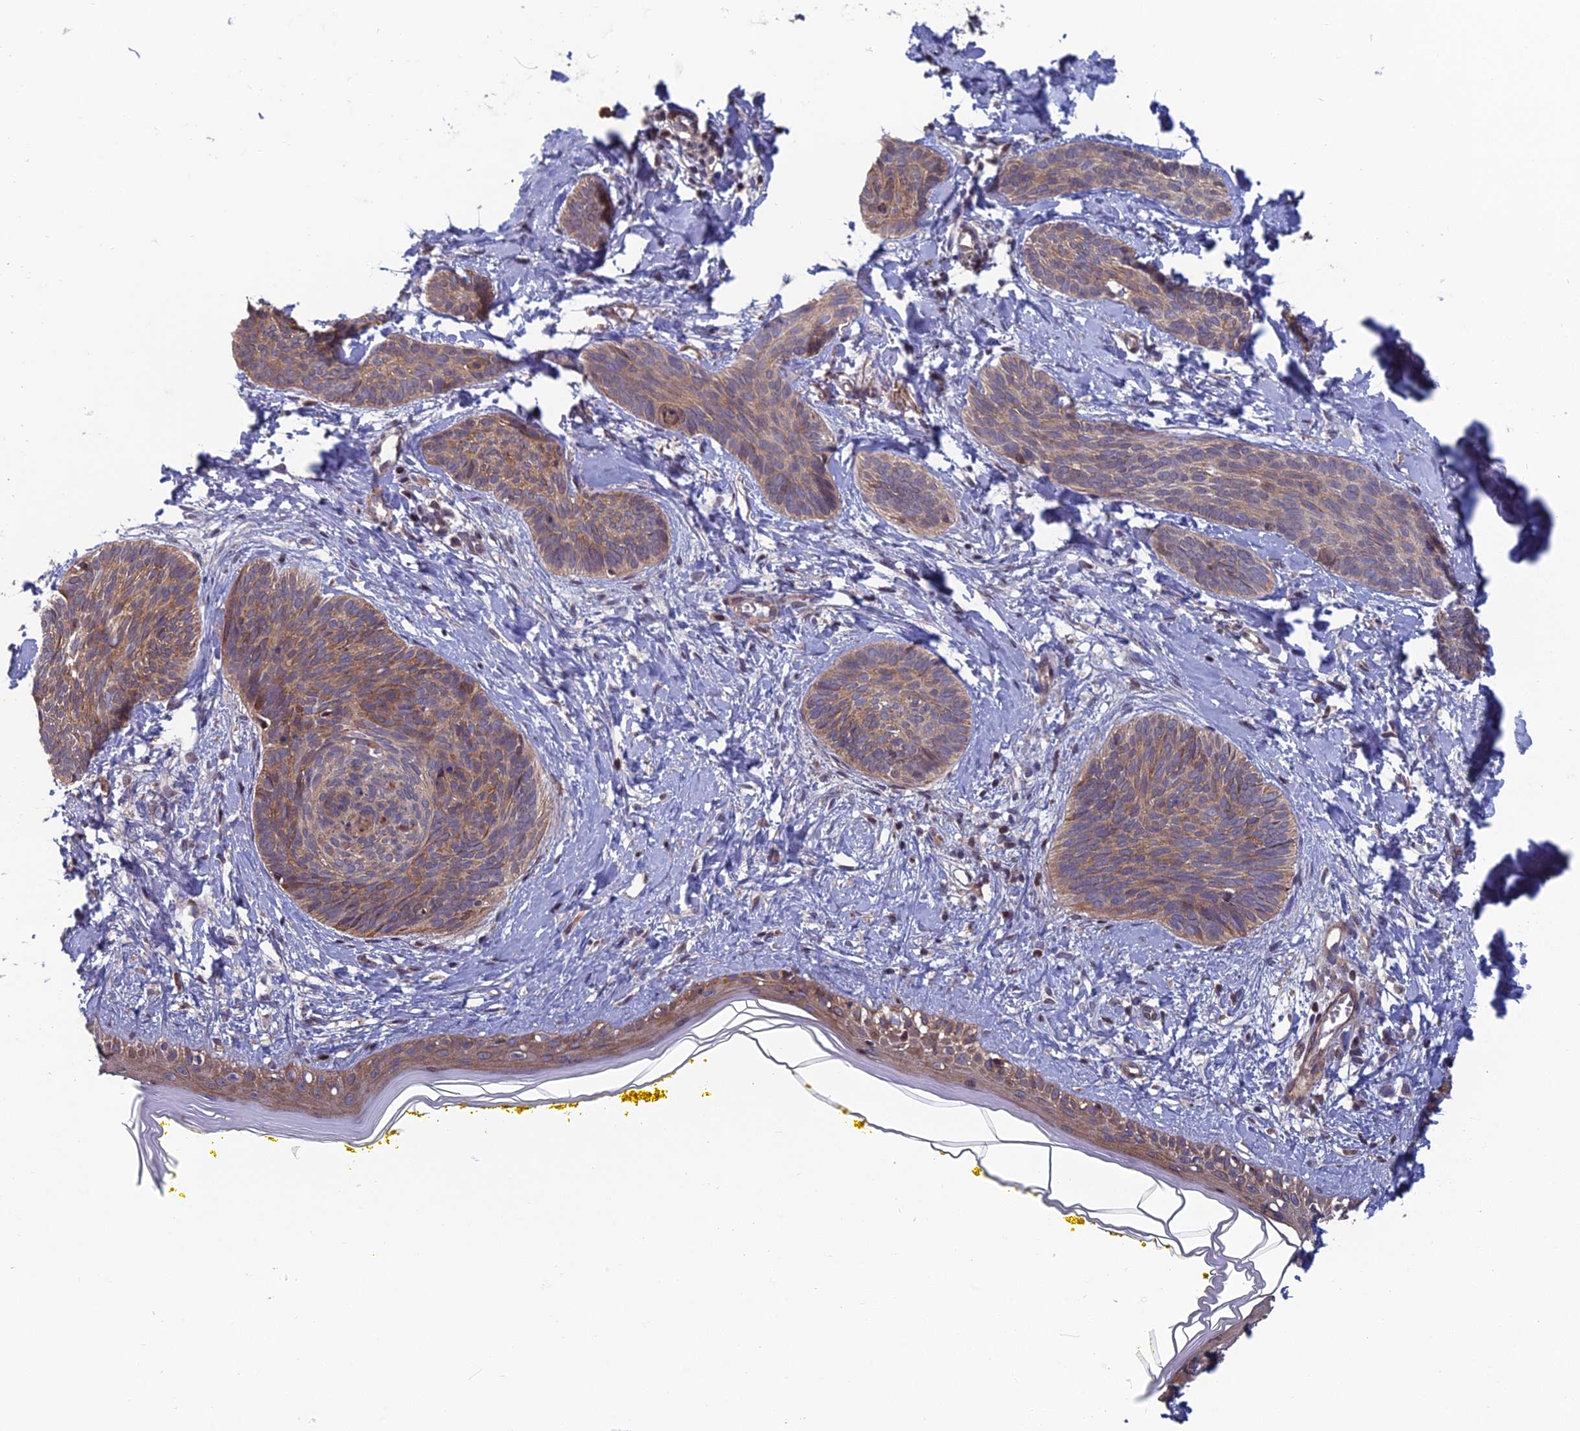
{"staining": {"intensity": "weak", "quantity": ">75%", "location": "cytoplasmic/membranous"}, "tissue": "skin cancer", "cell_type": "Tumor cells", "image_type": "cancer", "snomed": [{"axis": "morphology", "description": "Basal cell carcinoma"}, {"axis": "topography", "description": "Skin"}], "caption": "The image displays immunohistochemical staining of skin cancer (basal cell carcinoma). There is weak cytoplasmic/membranous positivity is present in about >75% of tumor cells.", "gene": "CCDC183", "patient": {"sex": "female", "age": 81}}